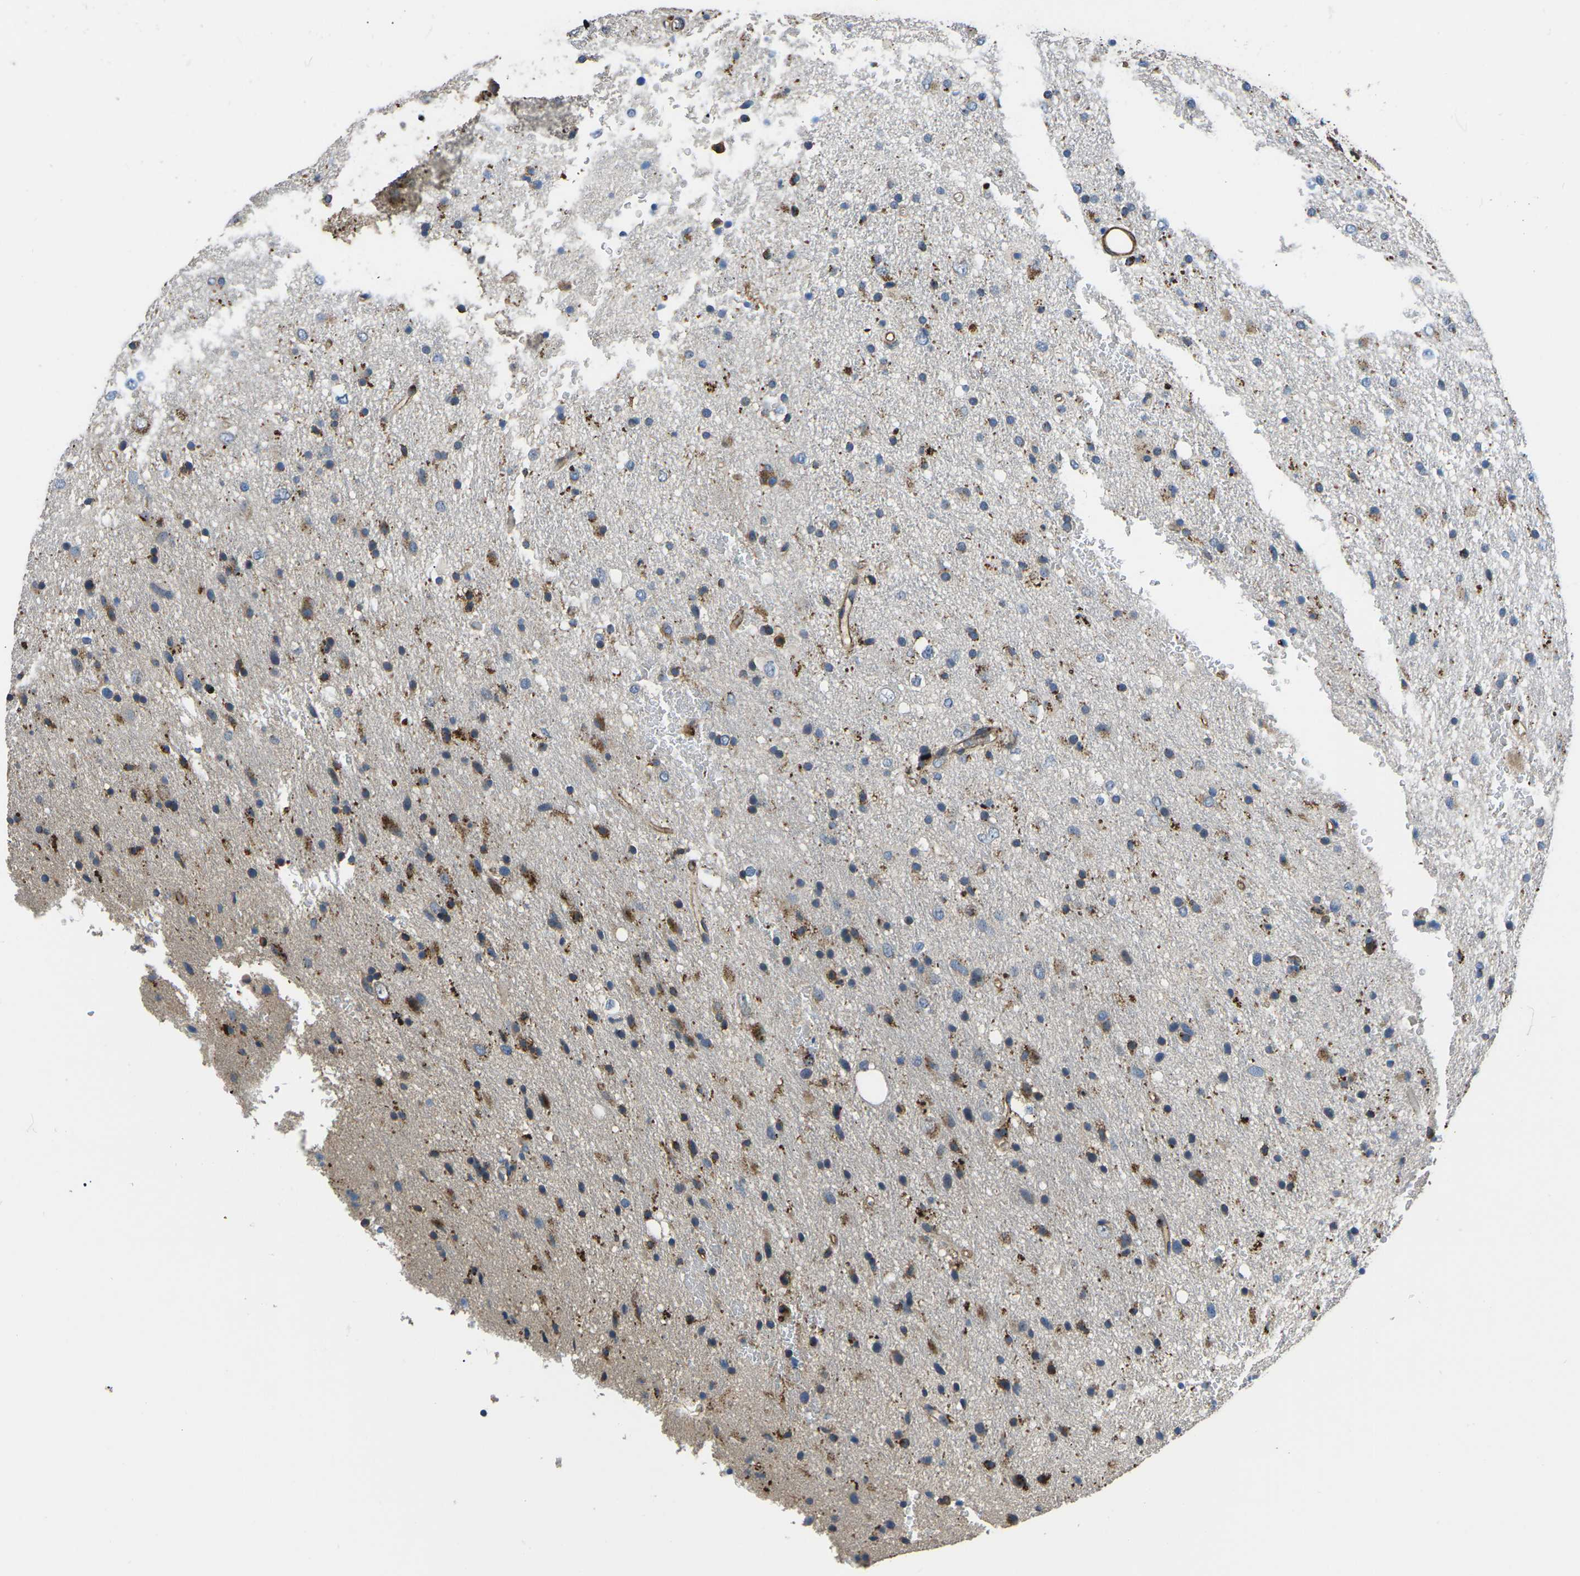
{"staining": {"intensity": "moderate", "quantity": "<25%", "location": "cytoplasmic/membranous"}, "tissue": "glioma", "cell_type": "Tumor cells", "image_type": "cancer", "snomed": [{"axis": "morphology", "description": "Glioma, malignant, Low grade"}, {"axis": "topography", "description": "Brain"}], "caption": "Immunohistochemical staining of malignant glioma (low-grade) displays low levels of moderate cytoplasmic/membranous staining in approximately <25% of tumor cells. Nuclei are stained in blue.", "gene": "KCNJ15", "patient": {"sex": "male", "age": 77}}